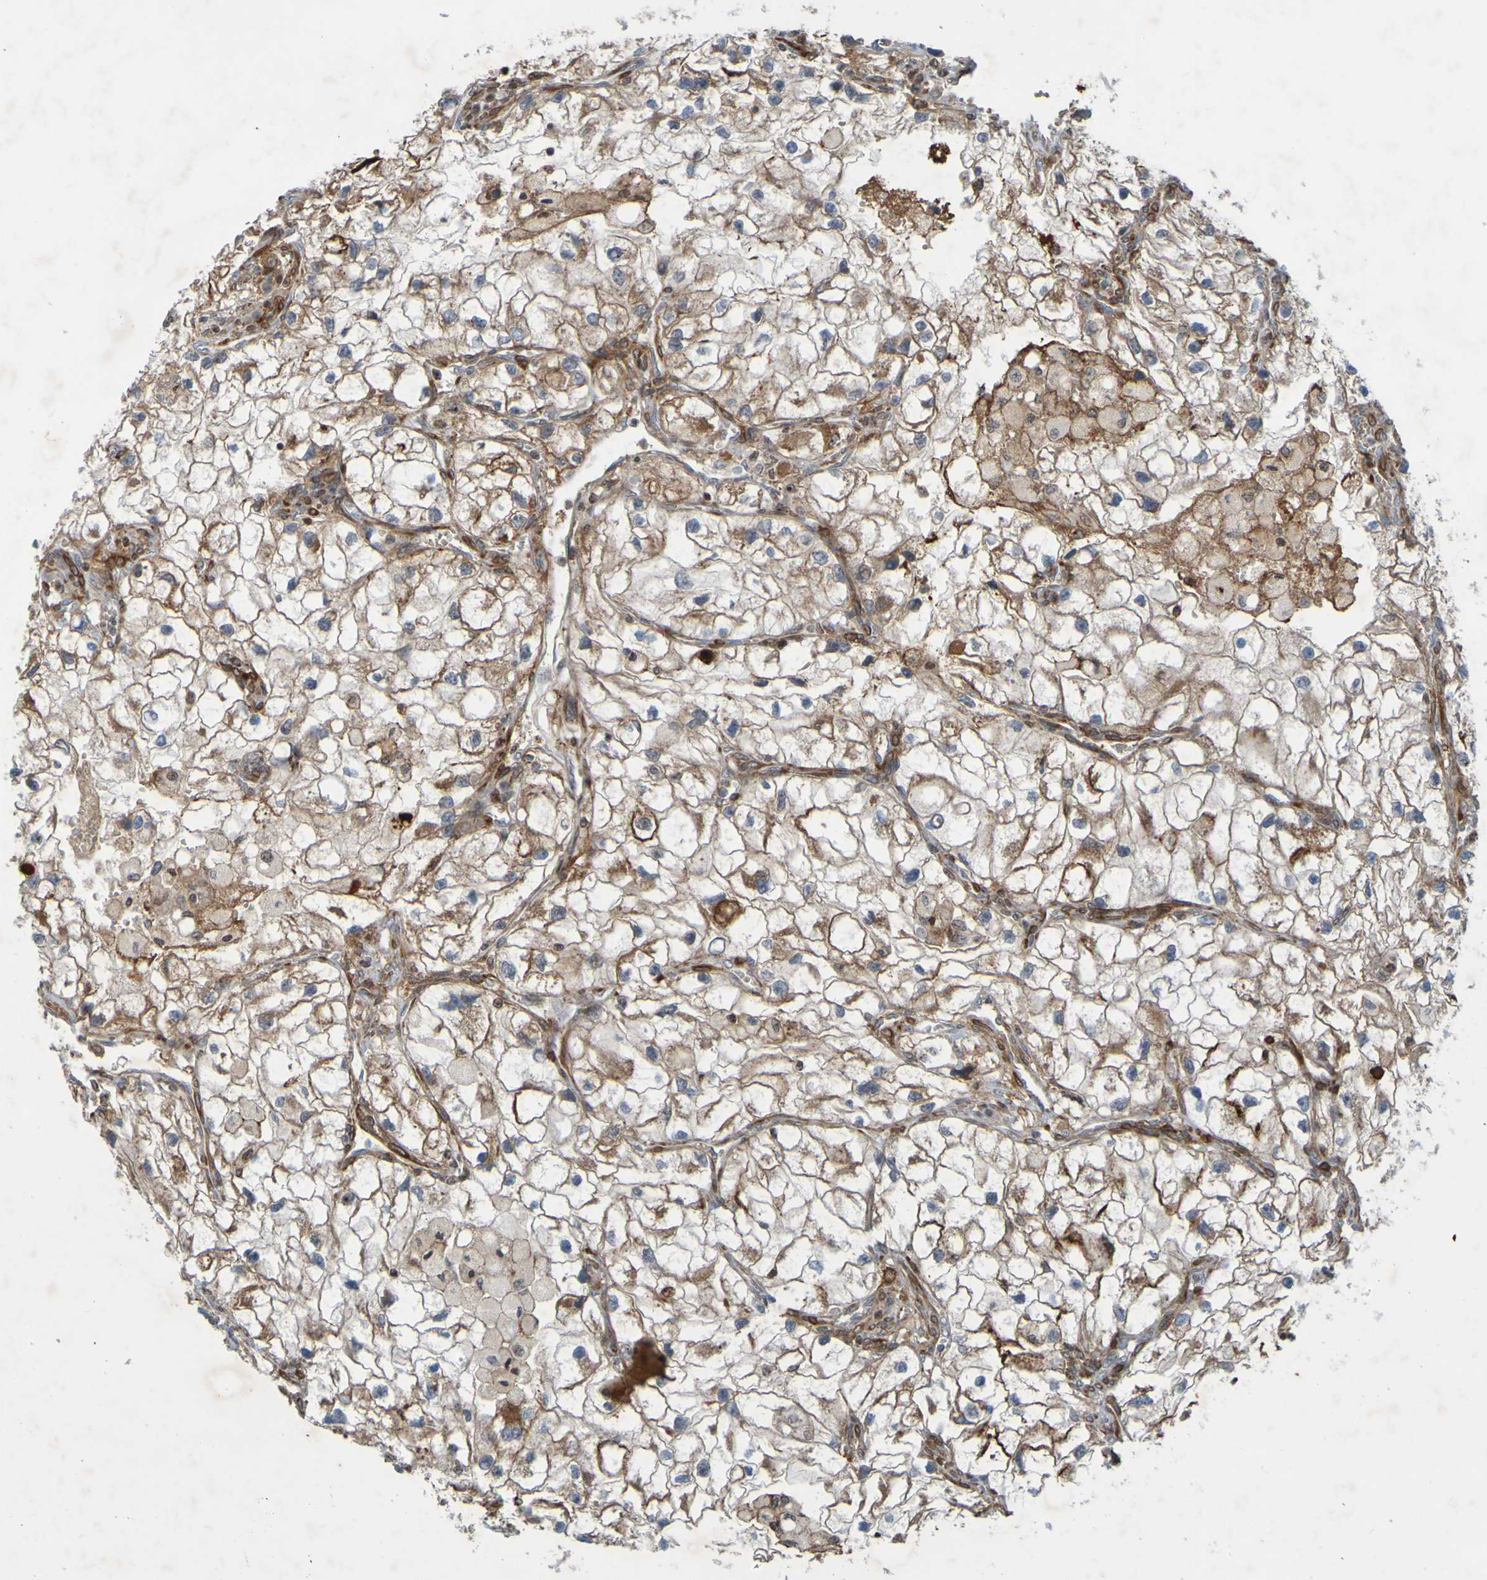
{"staining": {"intensity": "moderate", "quantity": ">75%", "location": "cytoplasmic/membranous"}, "tissue": "renal cancer", "cell_type": "Tumor cells", "image_type": "cancer", "snomed": [{"axis": "morphology", "description": "Adenocarcinoma, NOS"}, {"axis": "topography", "description": "Kidney"}], "caption": "Human renal cancer stained with a protein marker reveals moderate staining in tumor cells.", "gene": "GUCY1A1", "patient": {"sex": "female", "age": 70}}